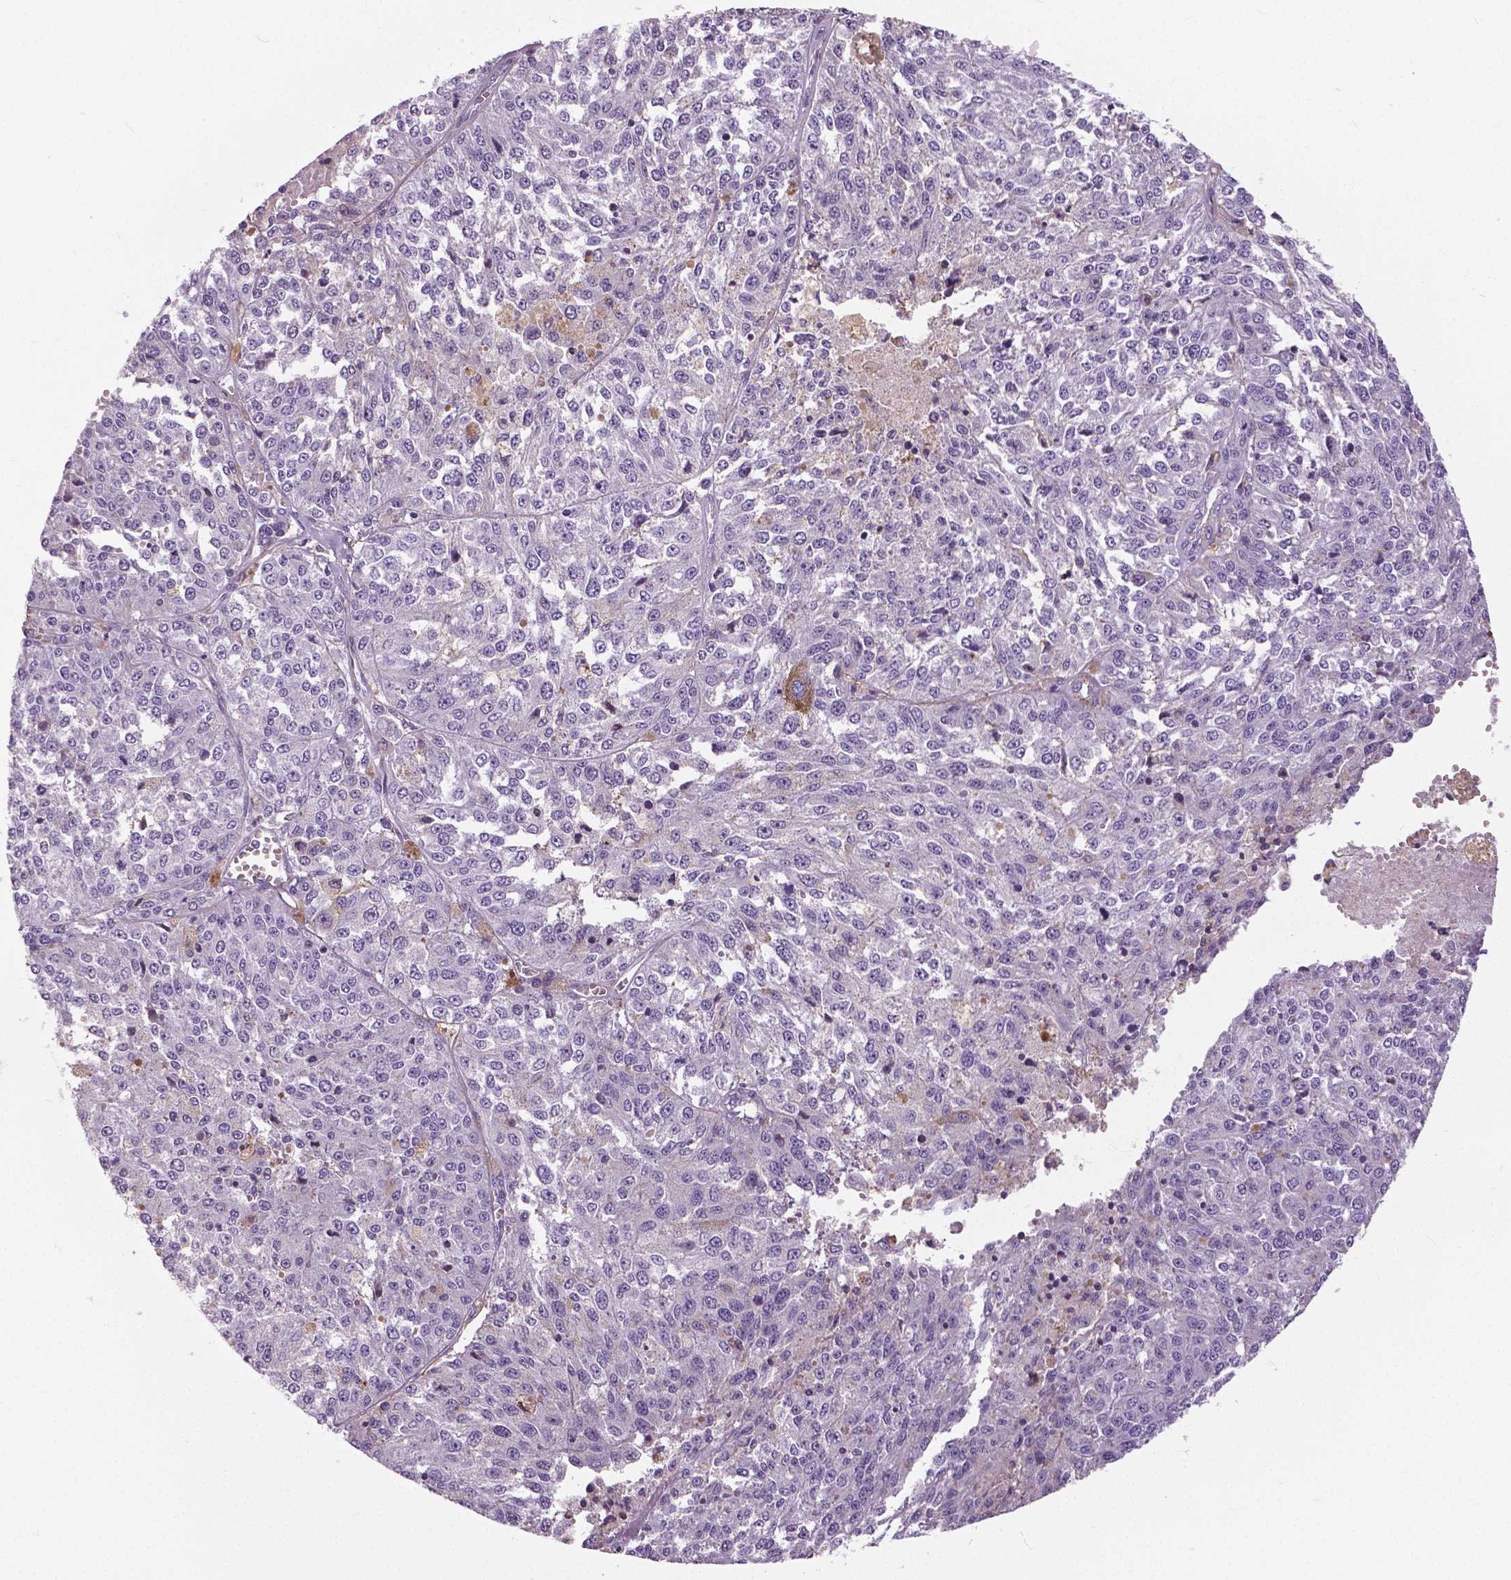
{"staining": {"intensity": "negative", "quantity": "none", "location": "none"}, "tissue": "melanoma", "cell_type": "Tumor cells", "image_type": "cancer", "snomed": [{"axis": "morphology", "description": "Malignant melanoma, Metastatic site"}, {"axis": "topography", "description": "Lymph node"}], "caption": "A high-resolution histopathology image shows immunohistochemistry (IHC) staining of melanoma, which reveals no significant positivity in tumor cells. (Immunohistochemistry (ihc), brightfield microscopy, high magnification).", "gene": "ANXA13", "patient": {"sex": "female", "age": 64}}